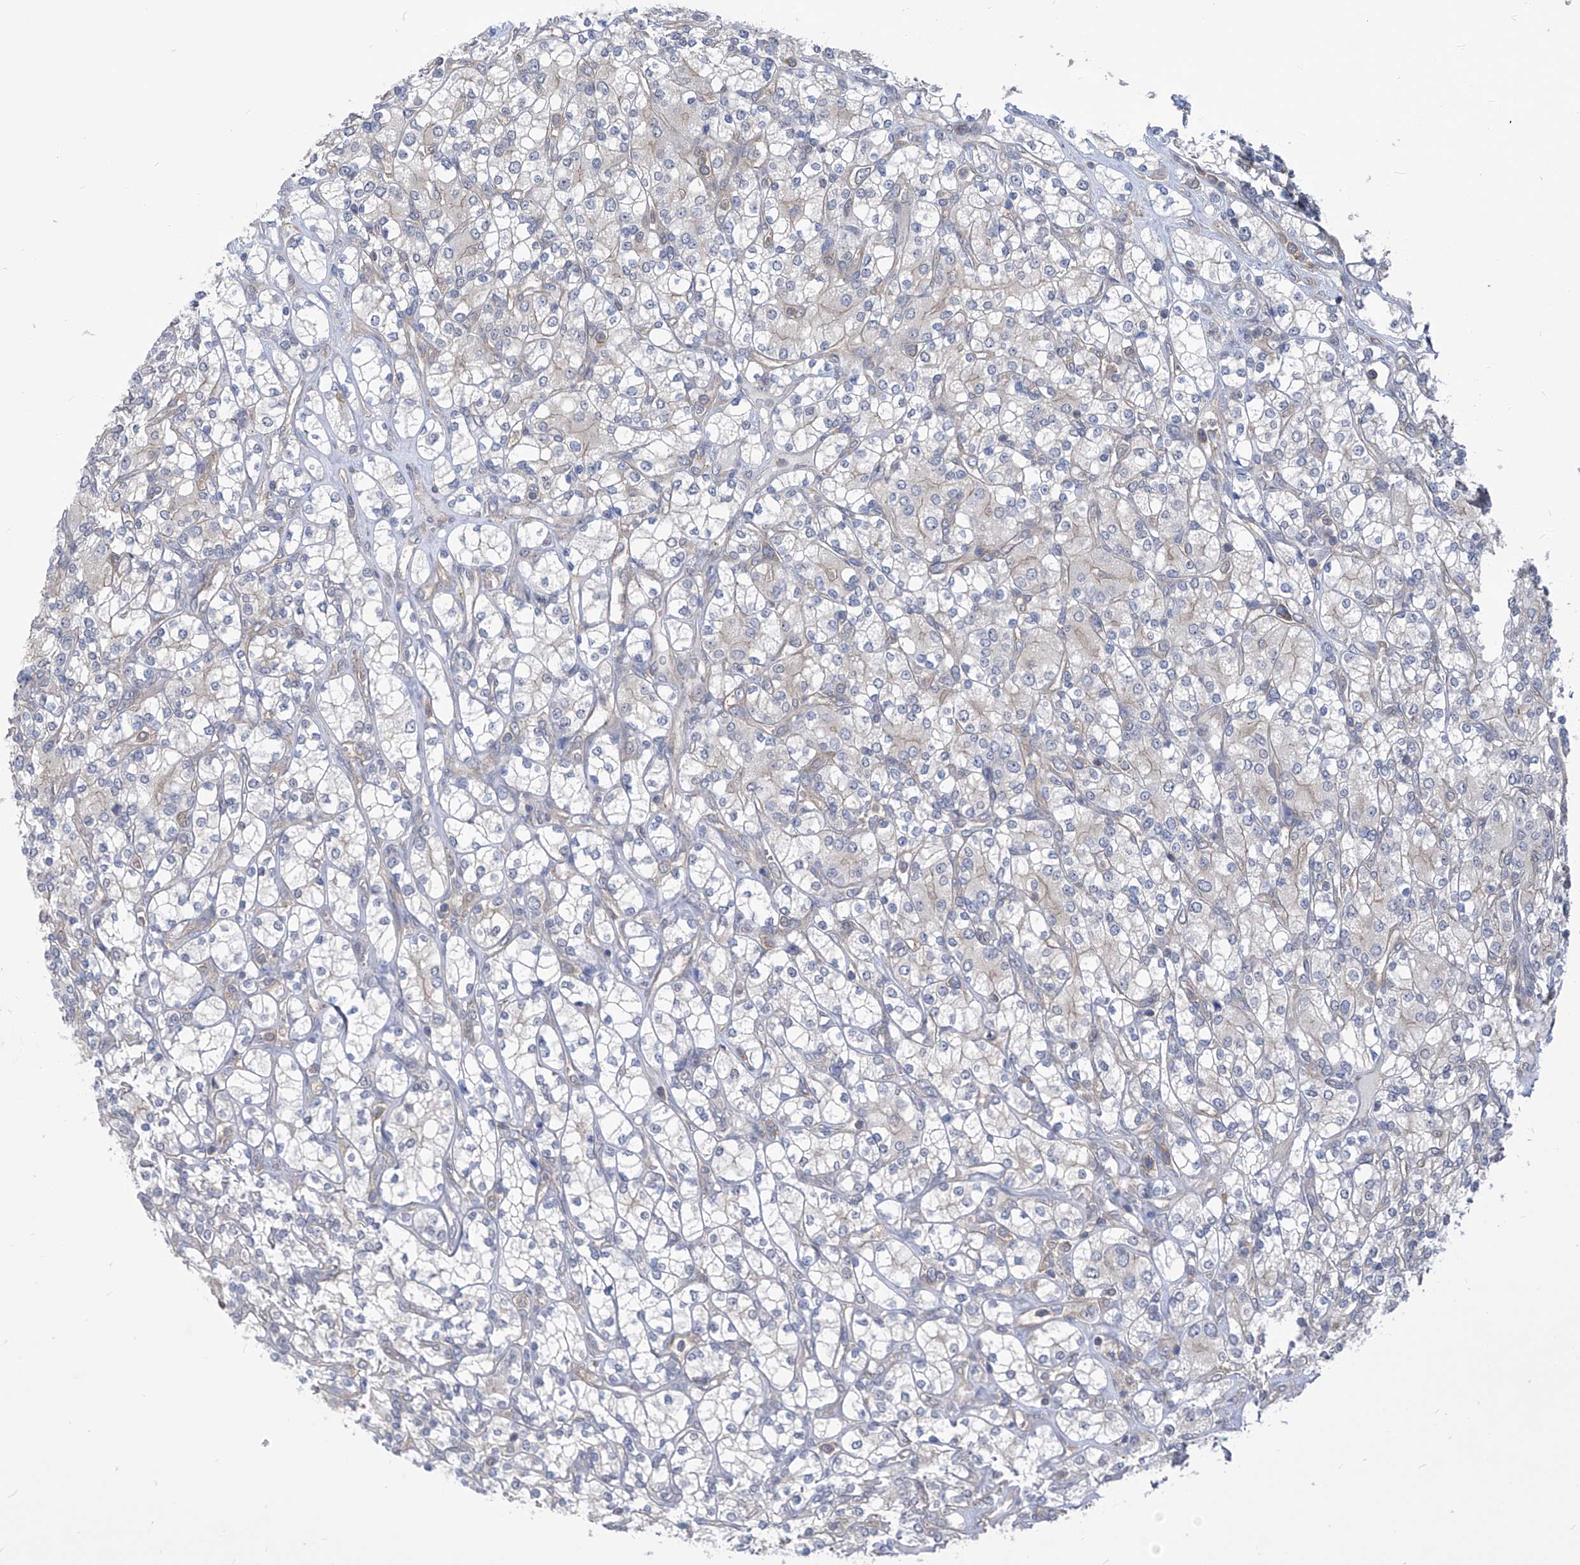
{"staining": {"intensity": "negative", "quantity": "none", "location": "none"}, "tissue": "renal cancer", "cell_type": "Tumor cells", "image_type": "cancer", "snomed": [{"axis": "morphology", "description": "Adenocarcinoma, NOS"}, {"axis": "topography", "description": "Kidney"}], "caption": "A histopathology image of human renal adenocarcinoma is negative for staining in tumor cells.", "gene": "EIF3M", "patient": {"sex": "male", "age": 77}}